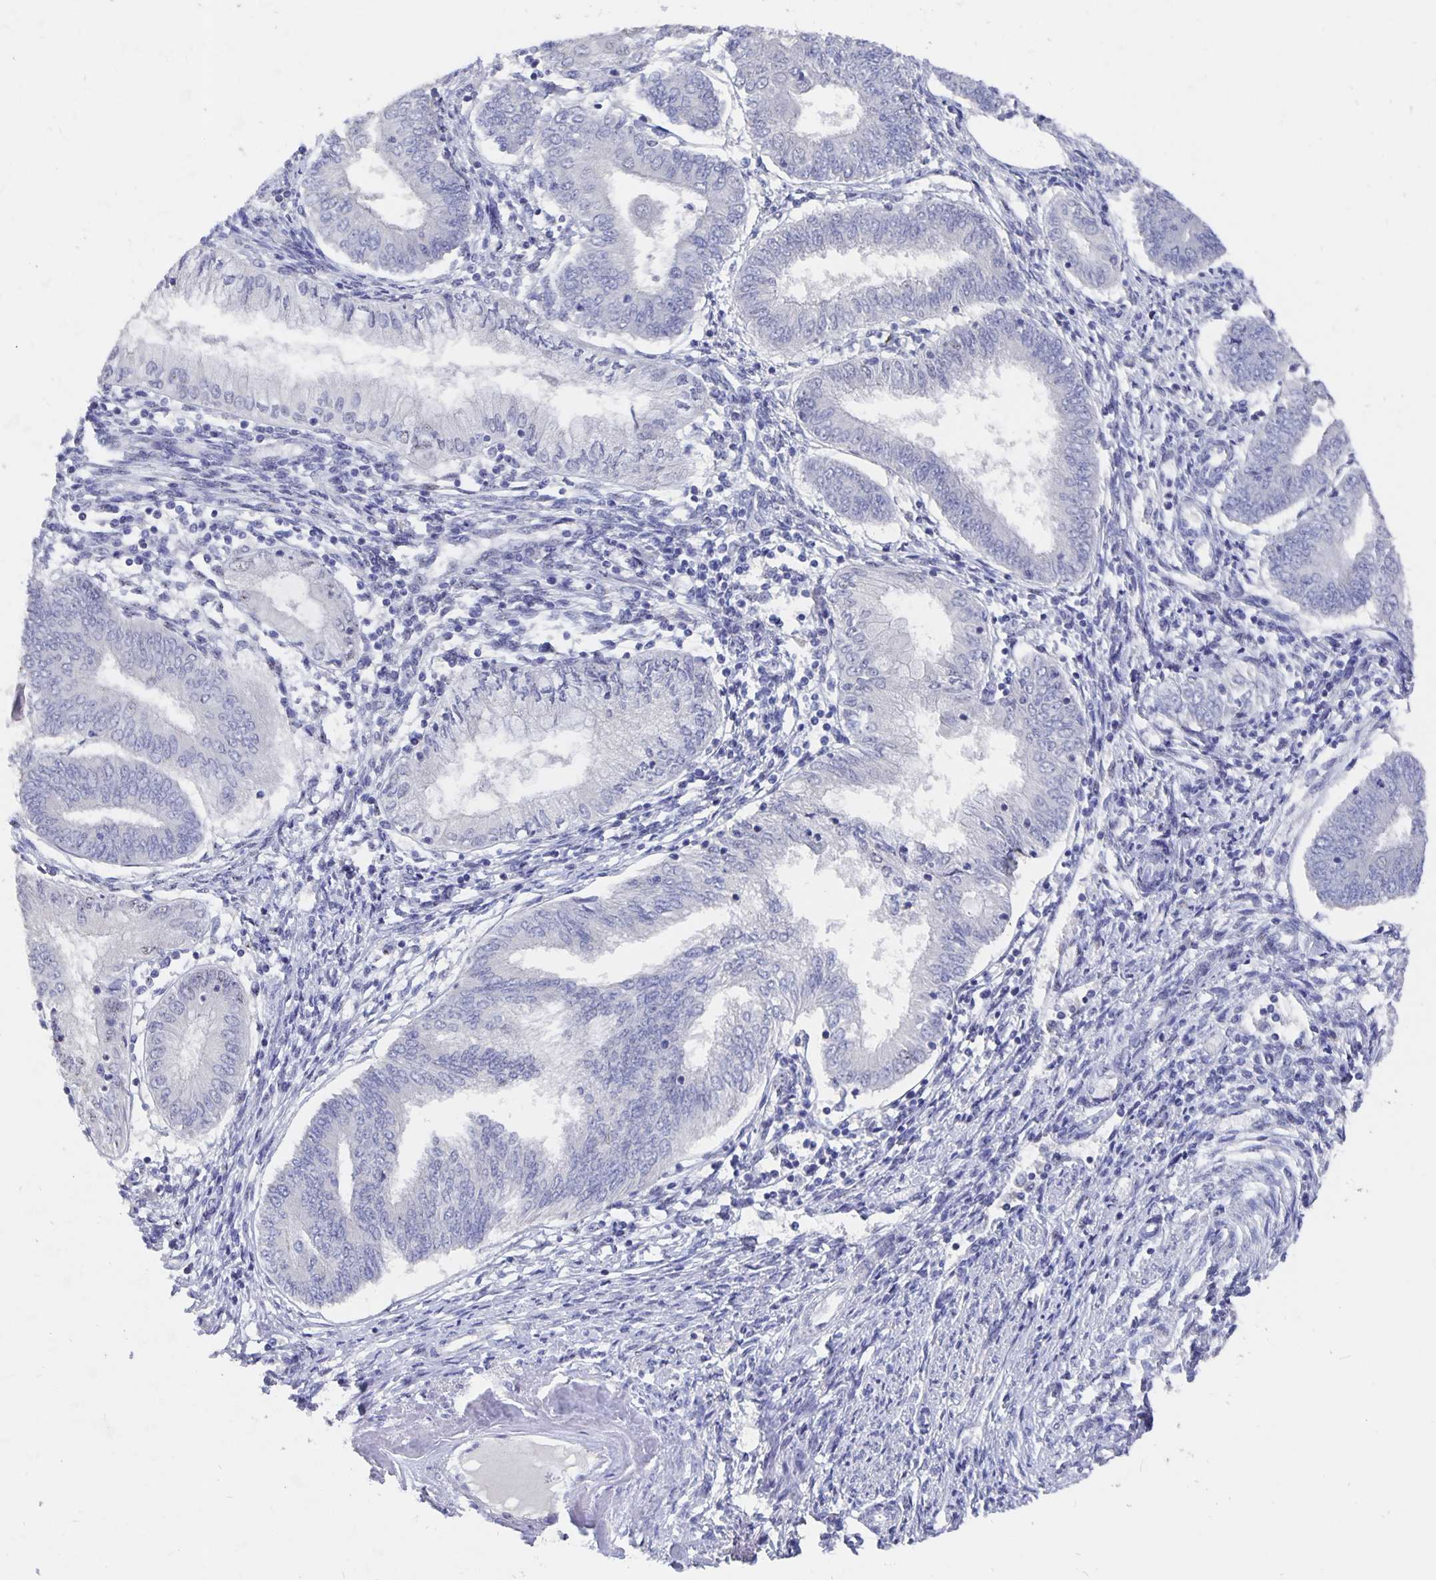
{"staining": {"intensity": "weak", "quantity": "<25%", "location": "nuclear"}, "tissue": "endometrial cancer", "cell_type": "Tumor cells", "image_type": "cancer", "snomed": [{"axis": "morphology", "description": "Adenocarcinoma, NOS"}, {"axis": "topography", "description": "Endometrium"}], "caption": "IHC of human endometrial cancer reveals no expression in tumor cells.", "gene": "SMOC1", "patient": {"sex": "female", "age": 68}}